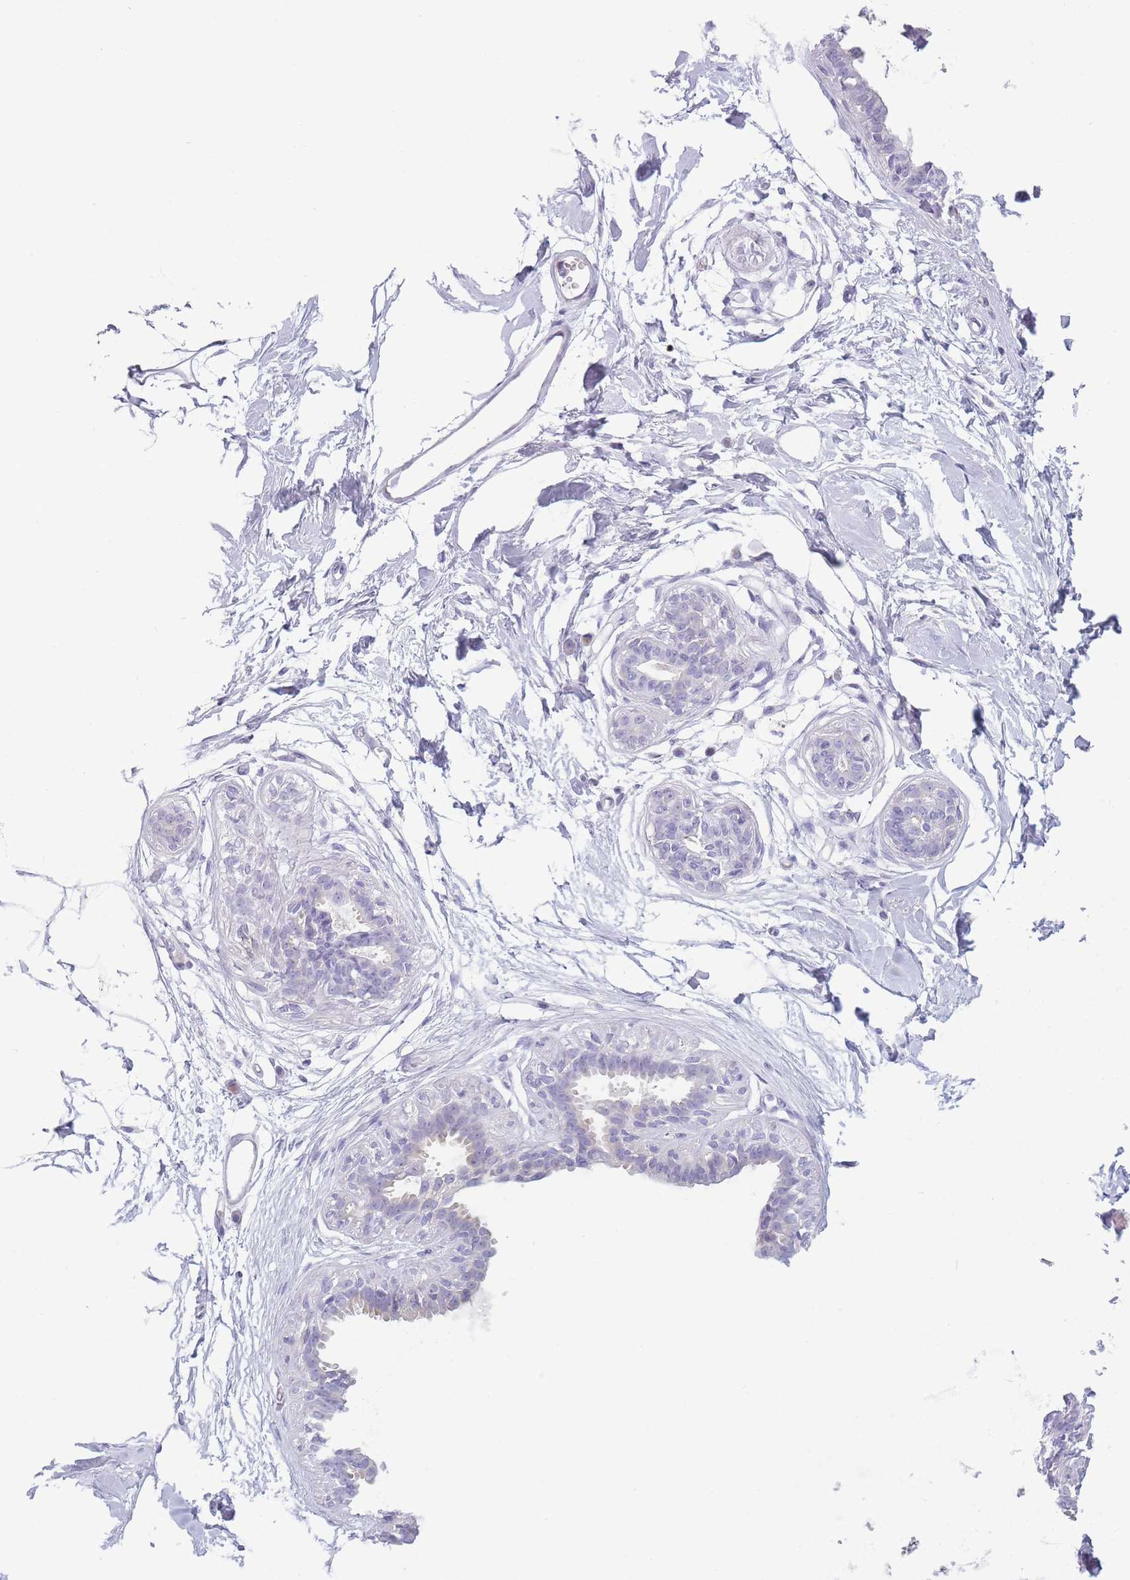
{"staining": {"intensity": "negative", "quantity": "none", "location": "none"}, "tissue": "breast", "cell_type": "Adipocytes", "image_type": "normal", "snomed": [{"axis": "morphology", "description": "Normal tissue, NOS"}, {"axis": "topography", "description": "Breast"}], "caption": "A micrograph of breast stained for a protein reveals no brown staining in adipocytes.", "gene": "GGT1", "patient": {"sex": "female", "age": 45}}